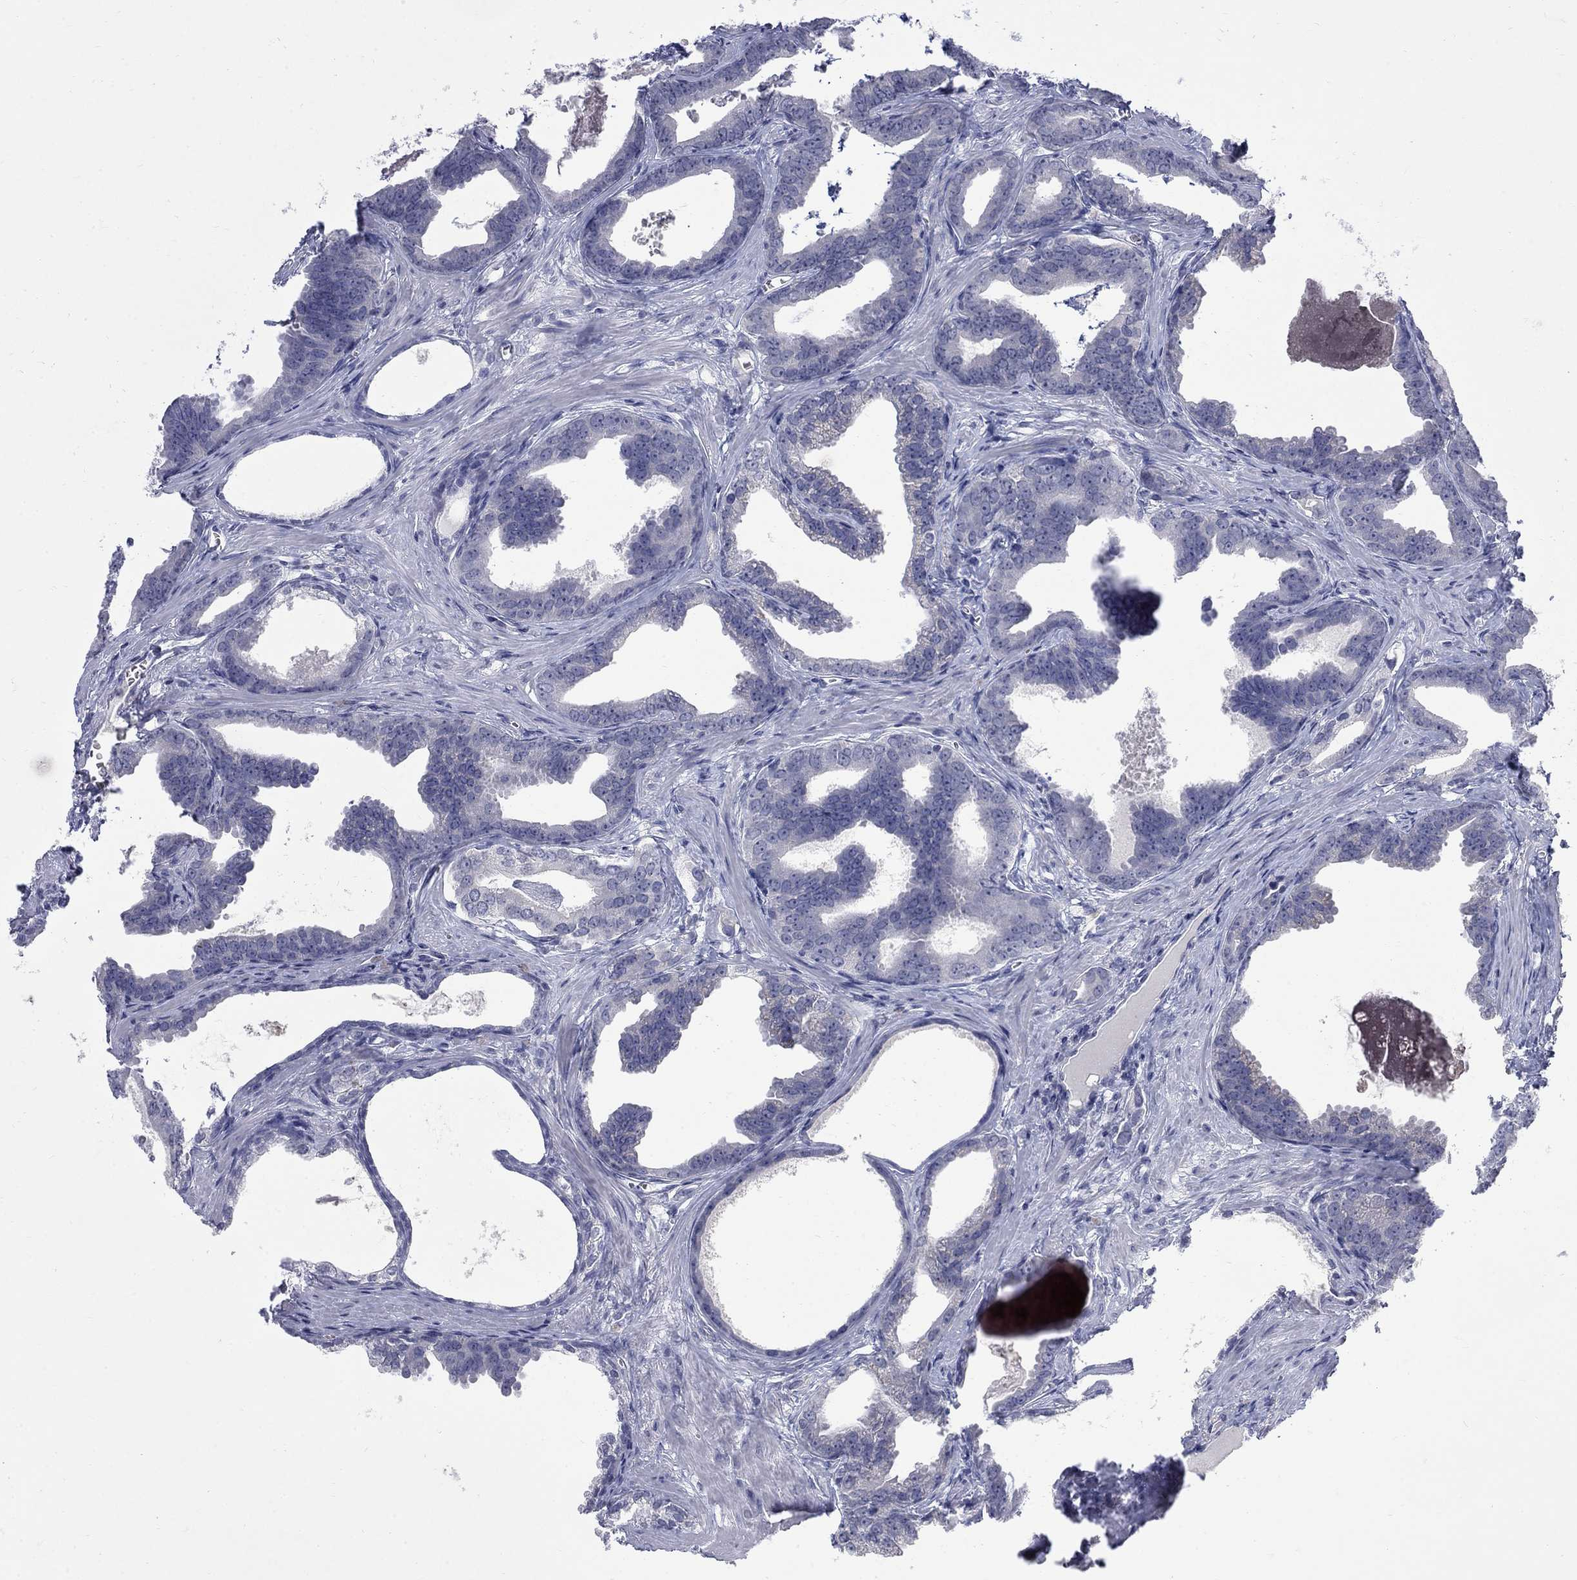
{"staining": {"intensity": "negative", "quantity": "none", "location": "none"}, "tissue": "prostate cancer", "cell_type": "Tumor cells", "image_type": "cancer", "snomed": [{"axis": "morphology", "description": "Adenocarcinoma, NOS"}, {"axis": "topography", "description": "Prostate"}], "caption": "Immunohistochemical staining of prostate cancer (adenocarcinoma) reveals no significant staining in tumor cells.", "gene": "CTNND2", "patient": {"sex": "male", "age": 66}}